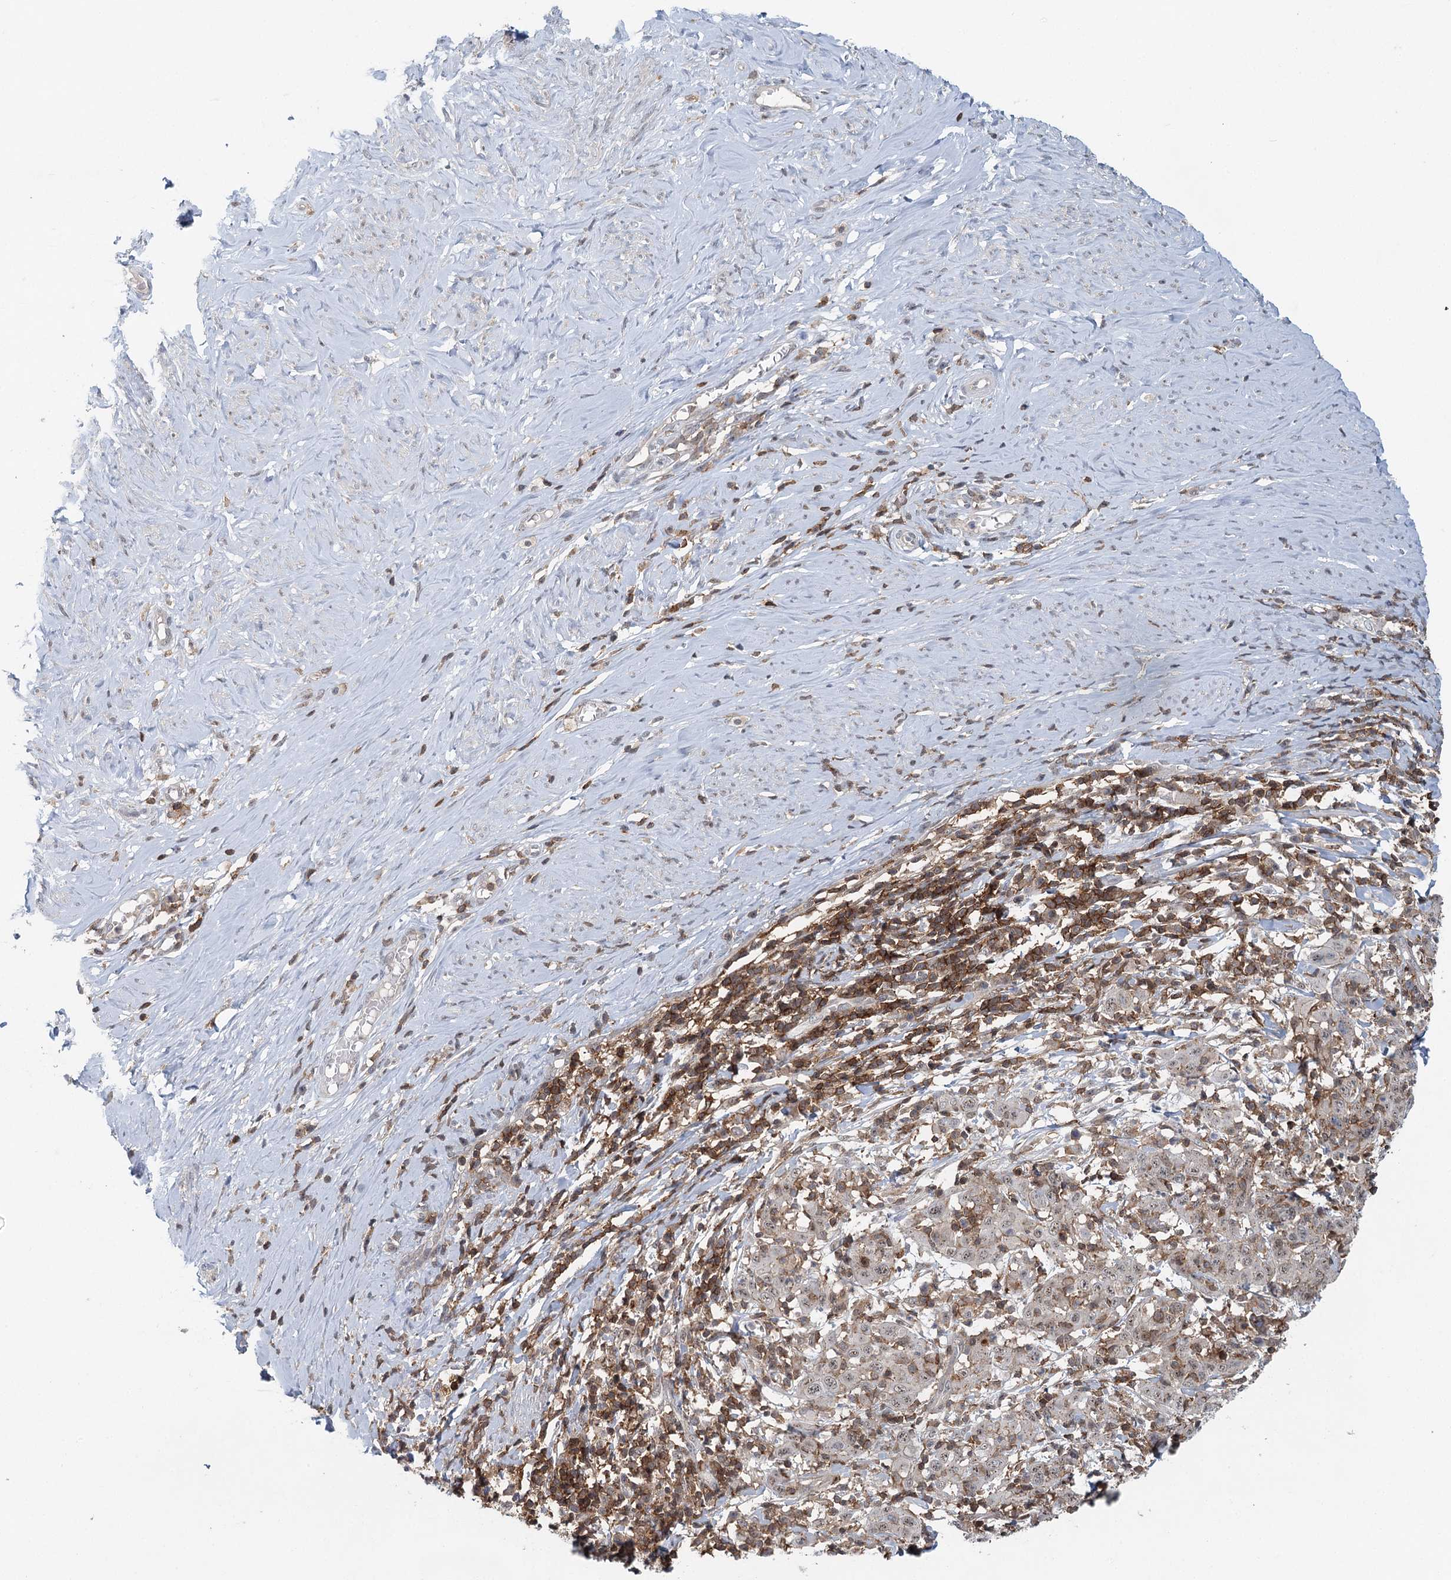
{"staining": {"intensity": "weak", "quantity": "<25%", "location": "nuclear"}, "tissue": "cervical cancer", "cell_type": "Tumor cells", "image_type": "cancer", "snomed": [{"axis": "morphology", "description": "Squamous cell carcinoma, NOS"}, {"axis": "topography", "description": "Cervix"}], "caption": "IHC histopathology image of neoplastic tissue: human cervical squamous cell carcinoma stained with DAB demonstrates no significant protein positivity in tumor cells.", "gene": "CDC42SE2", "patient": {"sex": "female", "age": 46}}